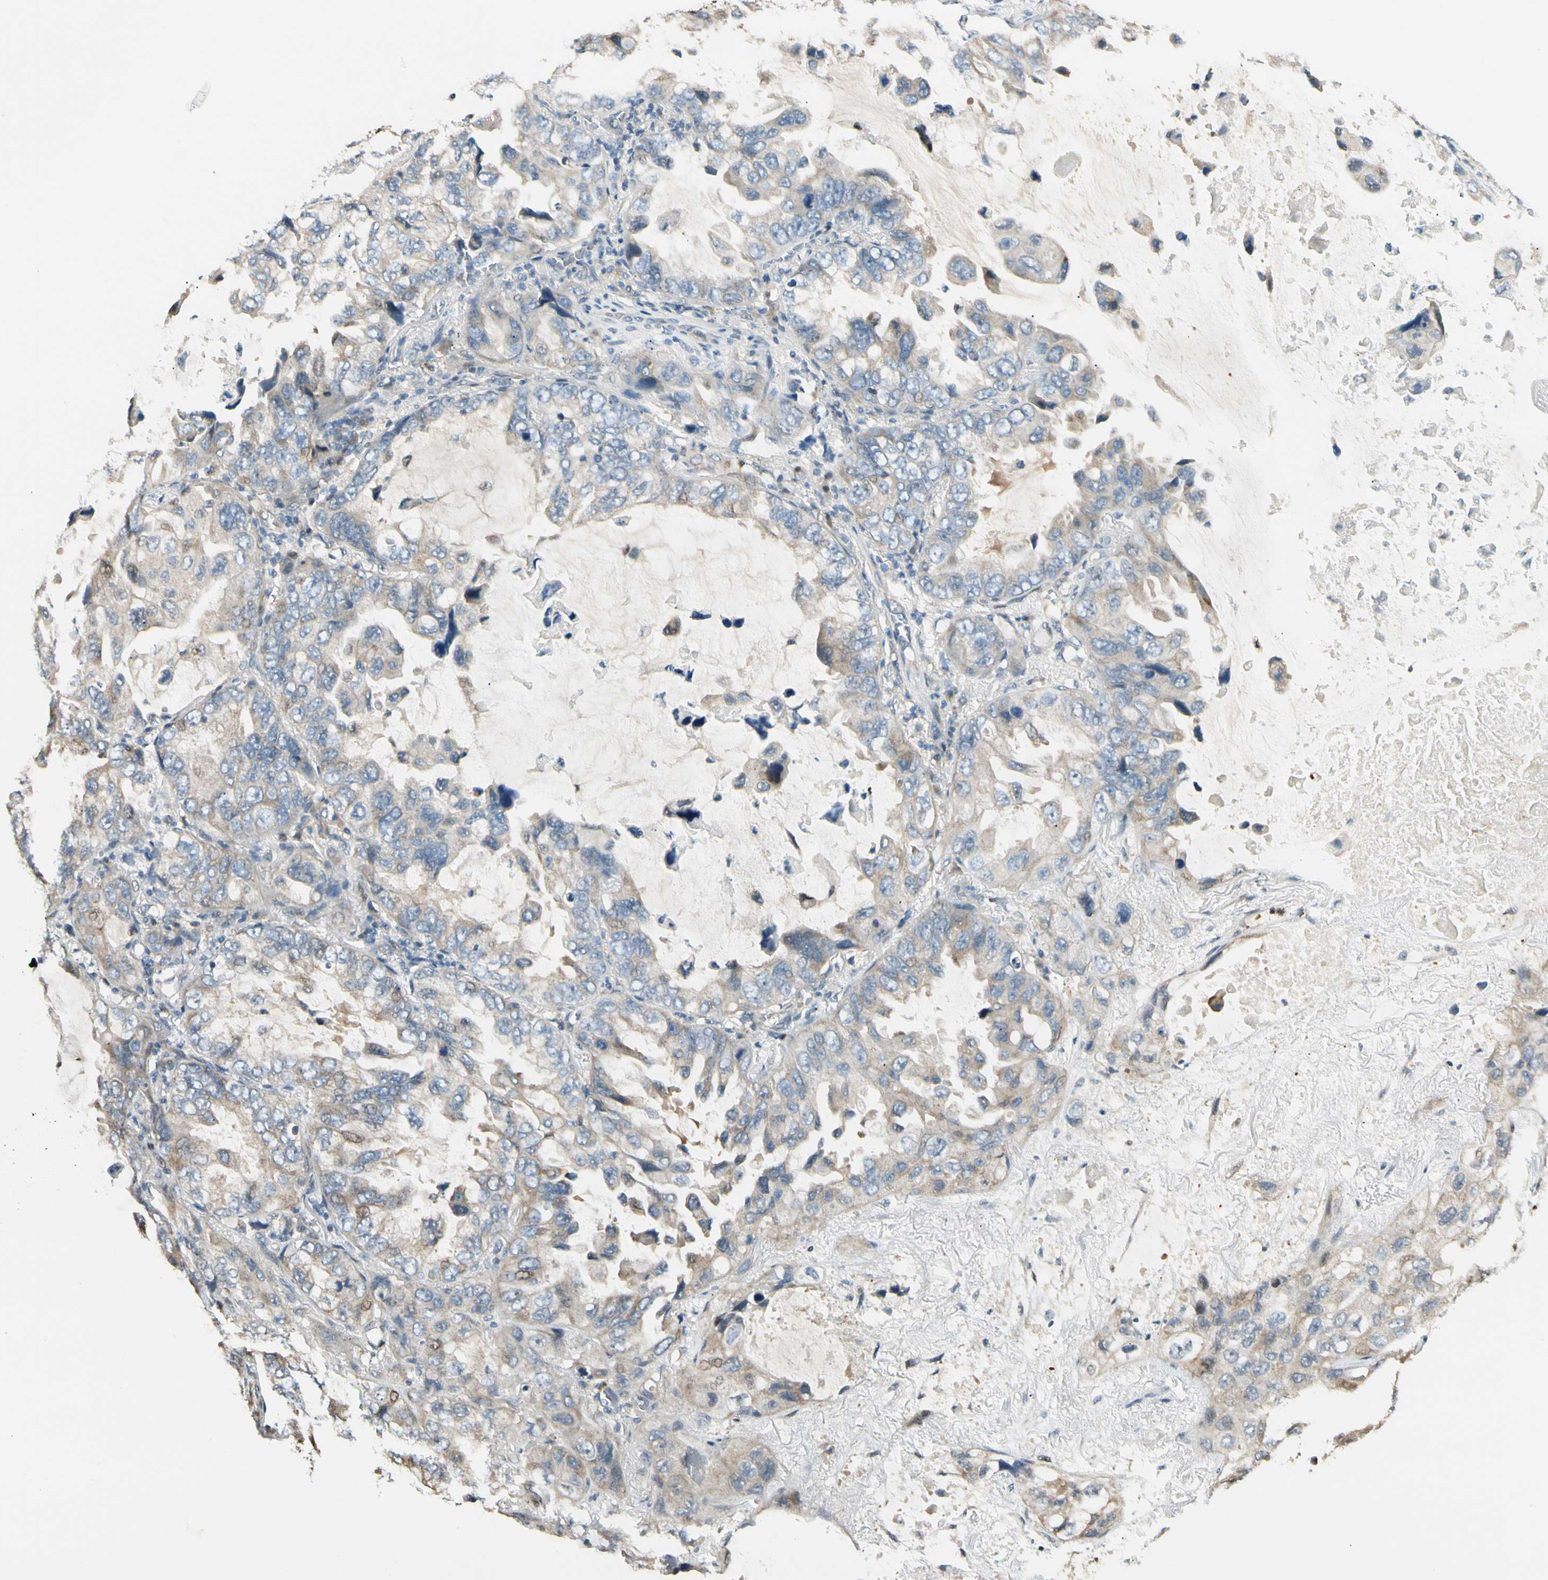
{"staining": {"intensity": "weak", "quantity": "25%-75%", "location": "cytoplasmic/membranous"}, "tissue": "lung cancer", "cell_type": "Tumor cells", "image_type": "cancer", "snomed": [{"axis": "morphology", "description": "Squamous cell carcinoma, NOS"}, {"axis": "topography", "description": "Lung"}], "caption": "Squamous cell carcinoma (lung) was stained to show a protein in brown. There is low levels of weak cytoplasmic/membranous expression in about 25%-75% of tumor cells.", "gene": "P3H2", "patient": {"sex": "female", "age": 73}}